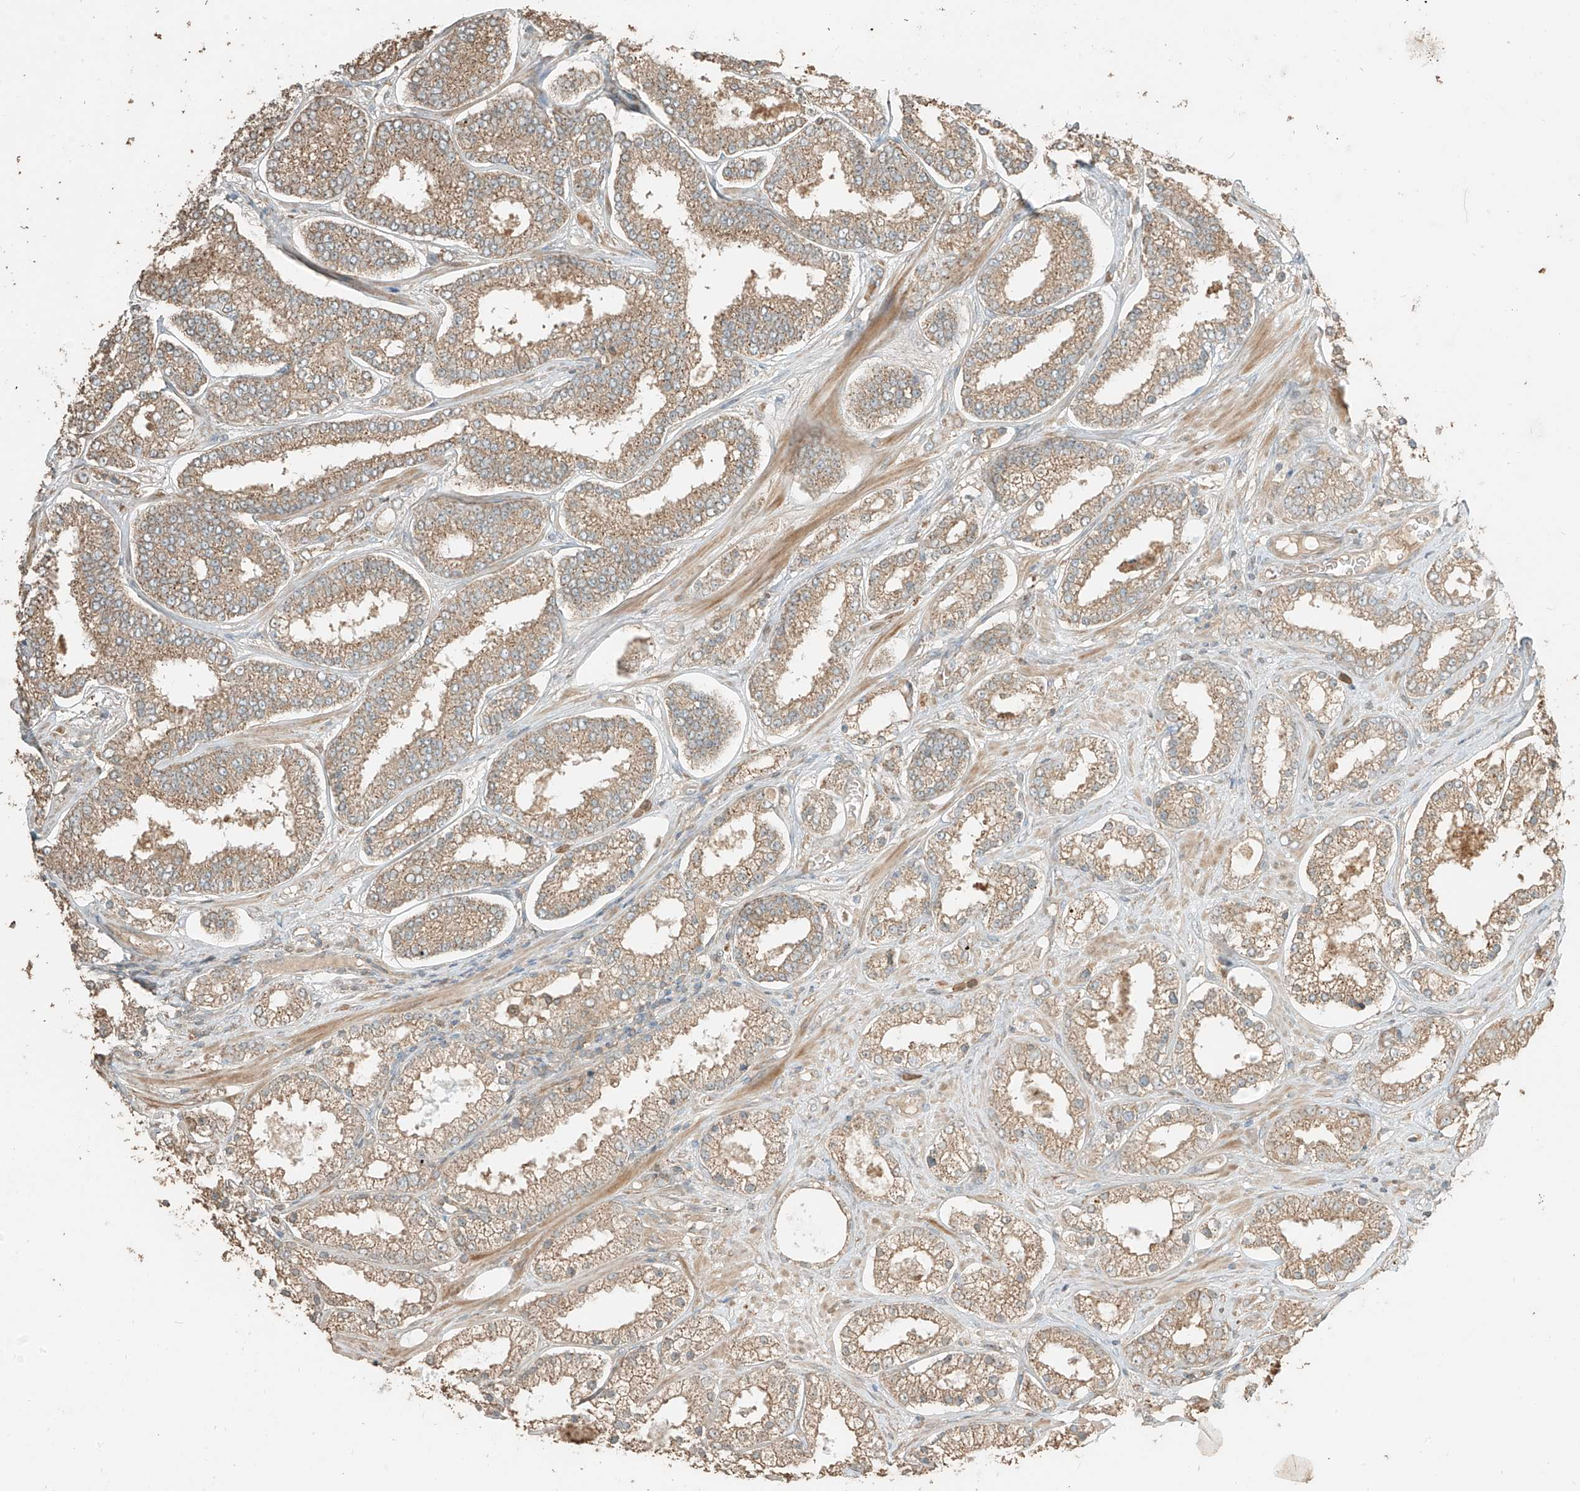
{"staining": {"intensity": "moderate", "quantity": ">75%", "location": "cytoplasmic/membranous"}, "tissue": "prostate cancer", "cell_type": "Tumor cells", "image_type": "cancer", "snomed": [{"axis": "morphology", "description": "Normal tissue, NOS"}, {"axis": "morphology", "description": "Adenocarcinoma, High grade"}, {"axis": "topography", "description": "Prostate"}], "caption": "Protein expression analysis of adenocarcinoma (high-grade) (prostate) reveals moderate cytoplasmic/membranous expression in approximately >75% of tumor cells. The staining was performed using DAB to visualize the protein expression in brown, while the nuclei were stained in blue with hematoxylin (Magnification: 20x).", "gene": "RFTN2", "patient": {"sex": "male", "age": 83}}